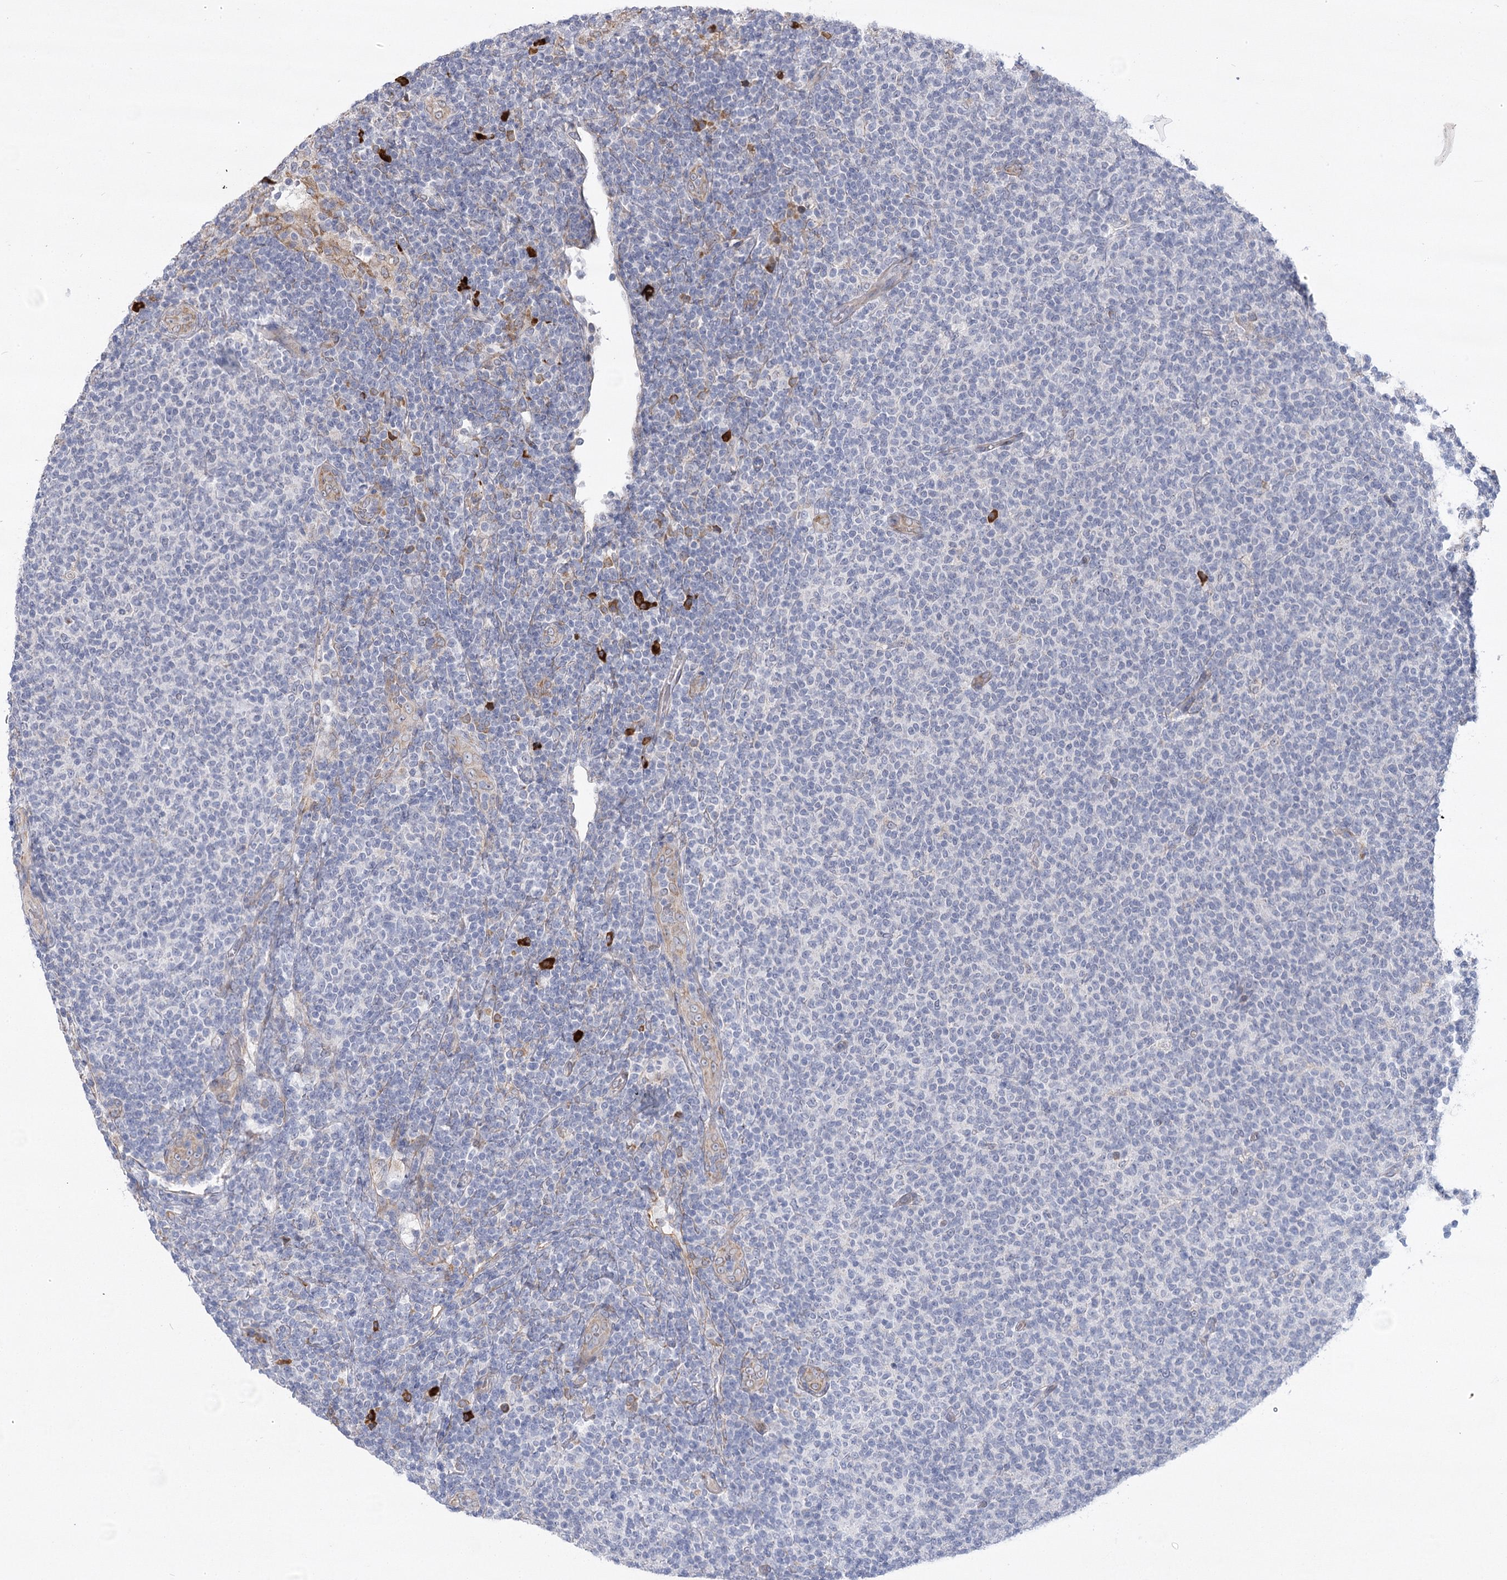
{"staining": {"intensity": "negative", "quantity": "none", "location": "none"}, "tissue": "lymphoma", "cell_type": "Tumor cells", "image_type": "cancer", "snomed": [{"axis": "morphology", "description": "Malignant lymphoma, non-Hodgkin's type, Low grade"}, {"axis": "topography", "description": "Lymph node"}], "caption": "Immunohistochemistry of human low-grade malignant lymphoma, non-Hodgkin's type displays no positivity in tumor cells.", "gene": "NCKAP5", "patient": {"sex": "male", "age": 66}}